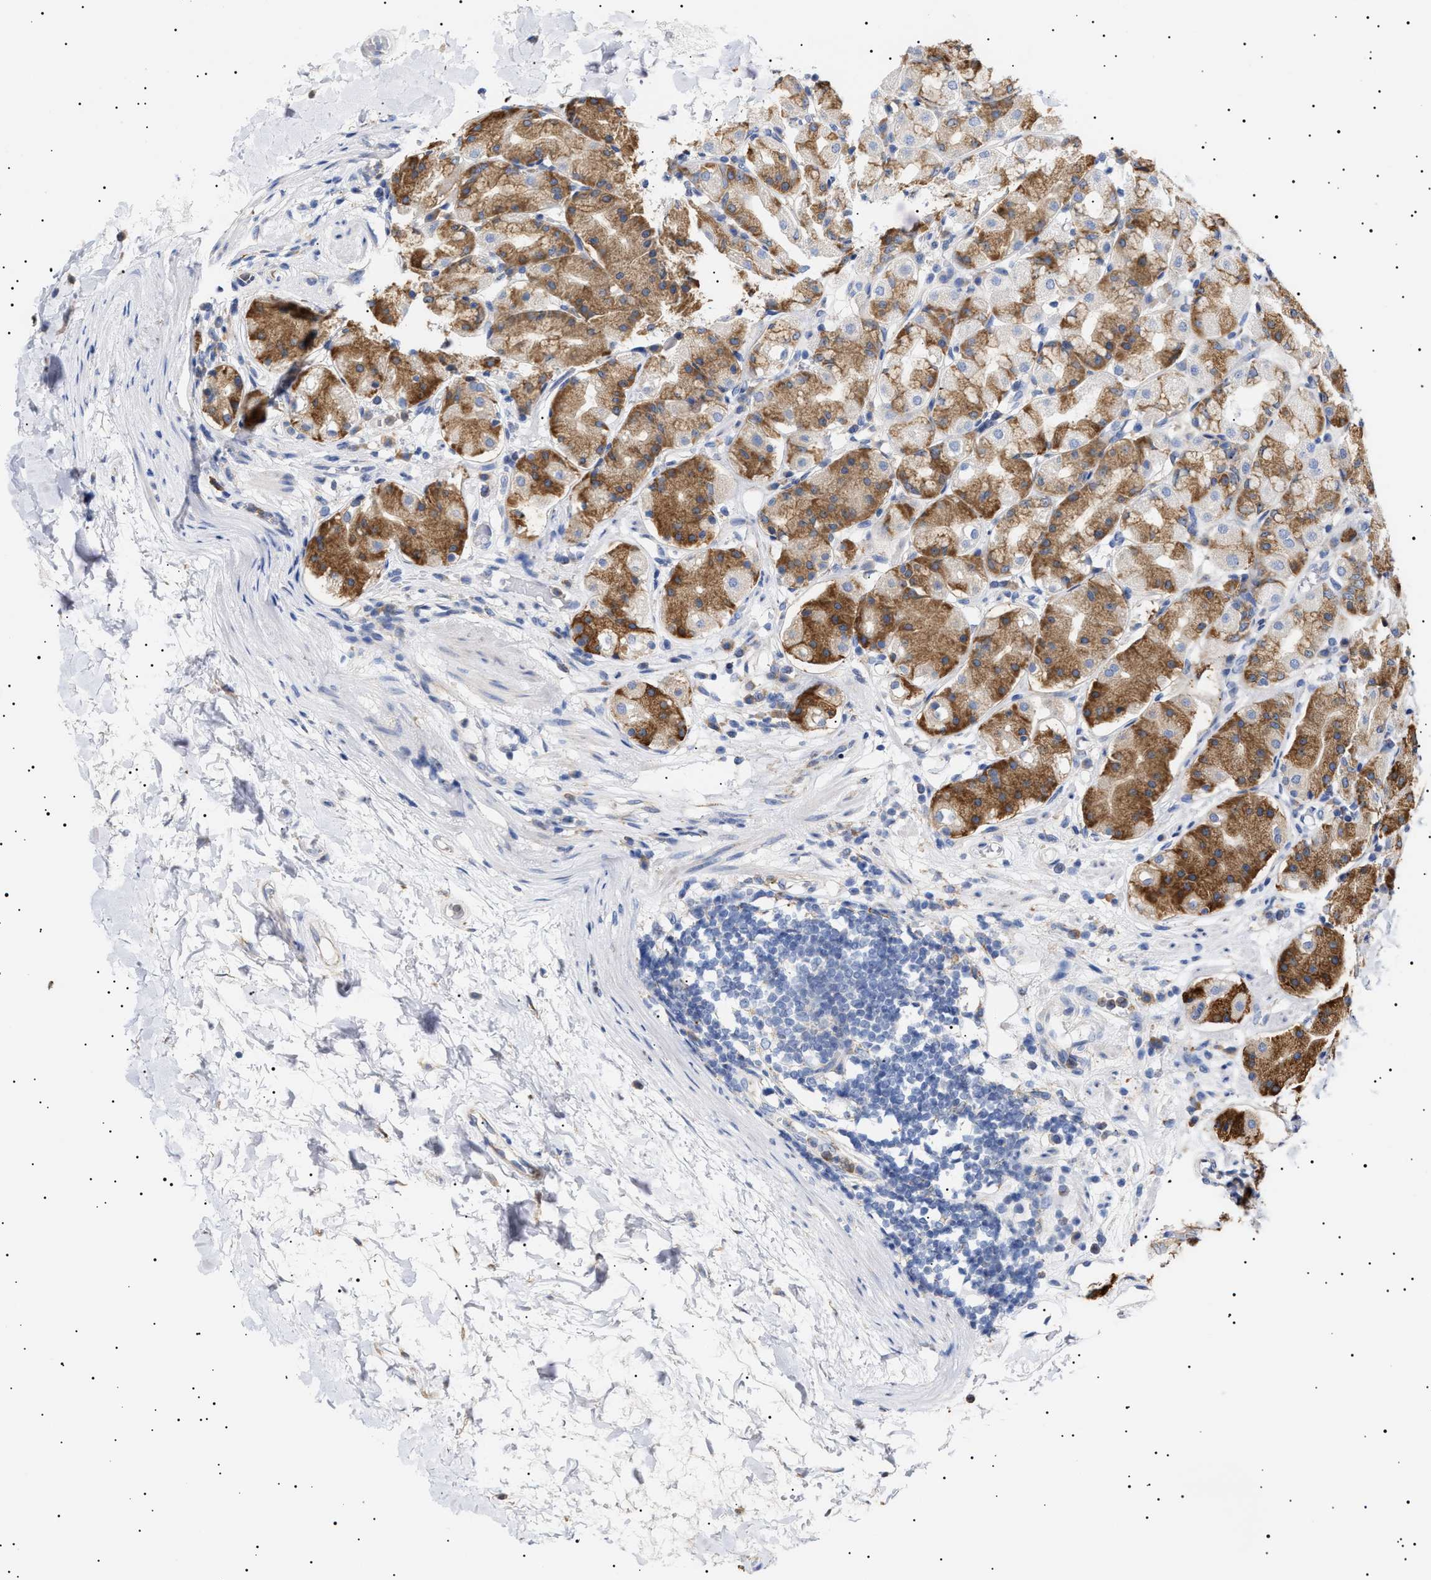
{"staining": {"intensity": "moderate", "quantity": ">75%", "location": "cytoplasmic/membranous"}, "tissue": "stomach", "cell_type": "Glandular cells", "image_type": "normal", "snomed": [{"axis": "morphology", "description": "Normal tissue, NOS"}, {"axis": "topography", "description": "Stomach"}, {"axis": "topography", "description": "Stomach, lower"}], "caption": "Protein staining demonstrates moderate cytoplasmic/membranous staining in about >75% of glandular cells in benign stomach.", "gene": "ERCC6L2", "patient": {"sex": "female", "age": 56}}